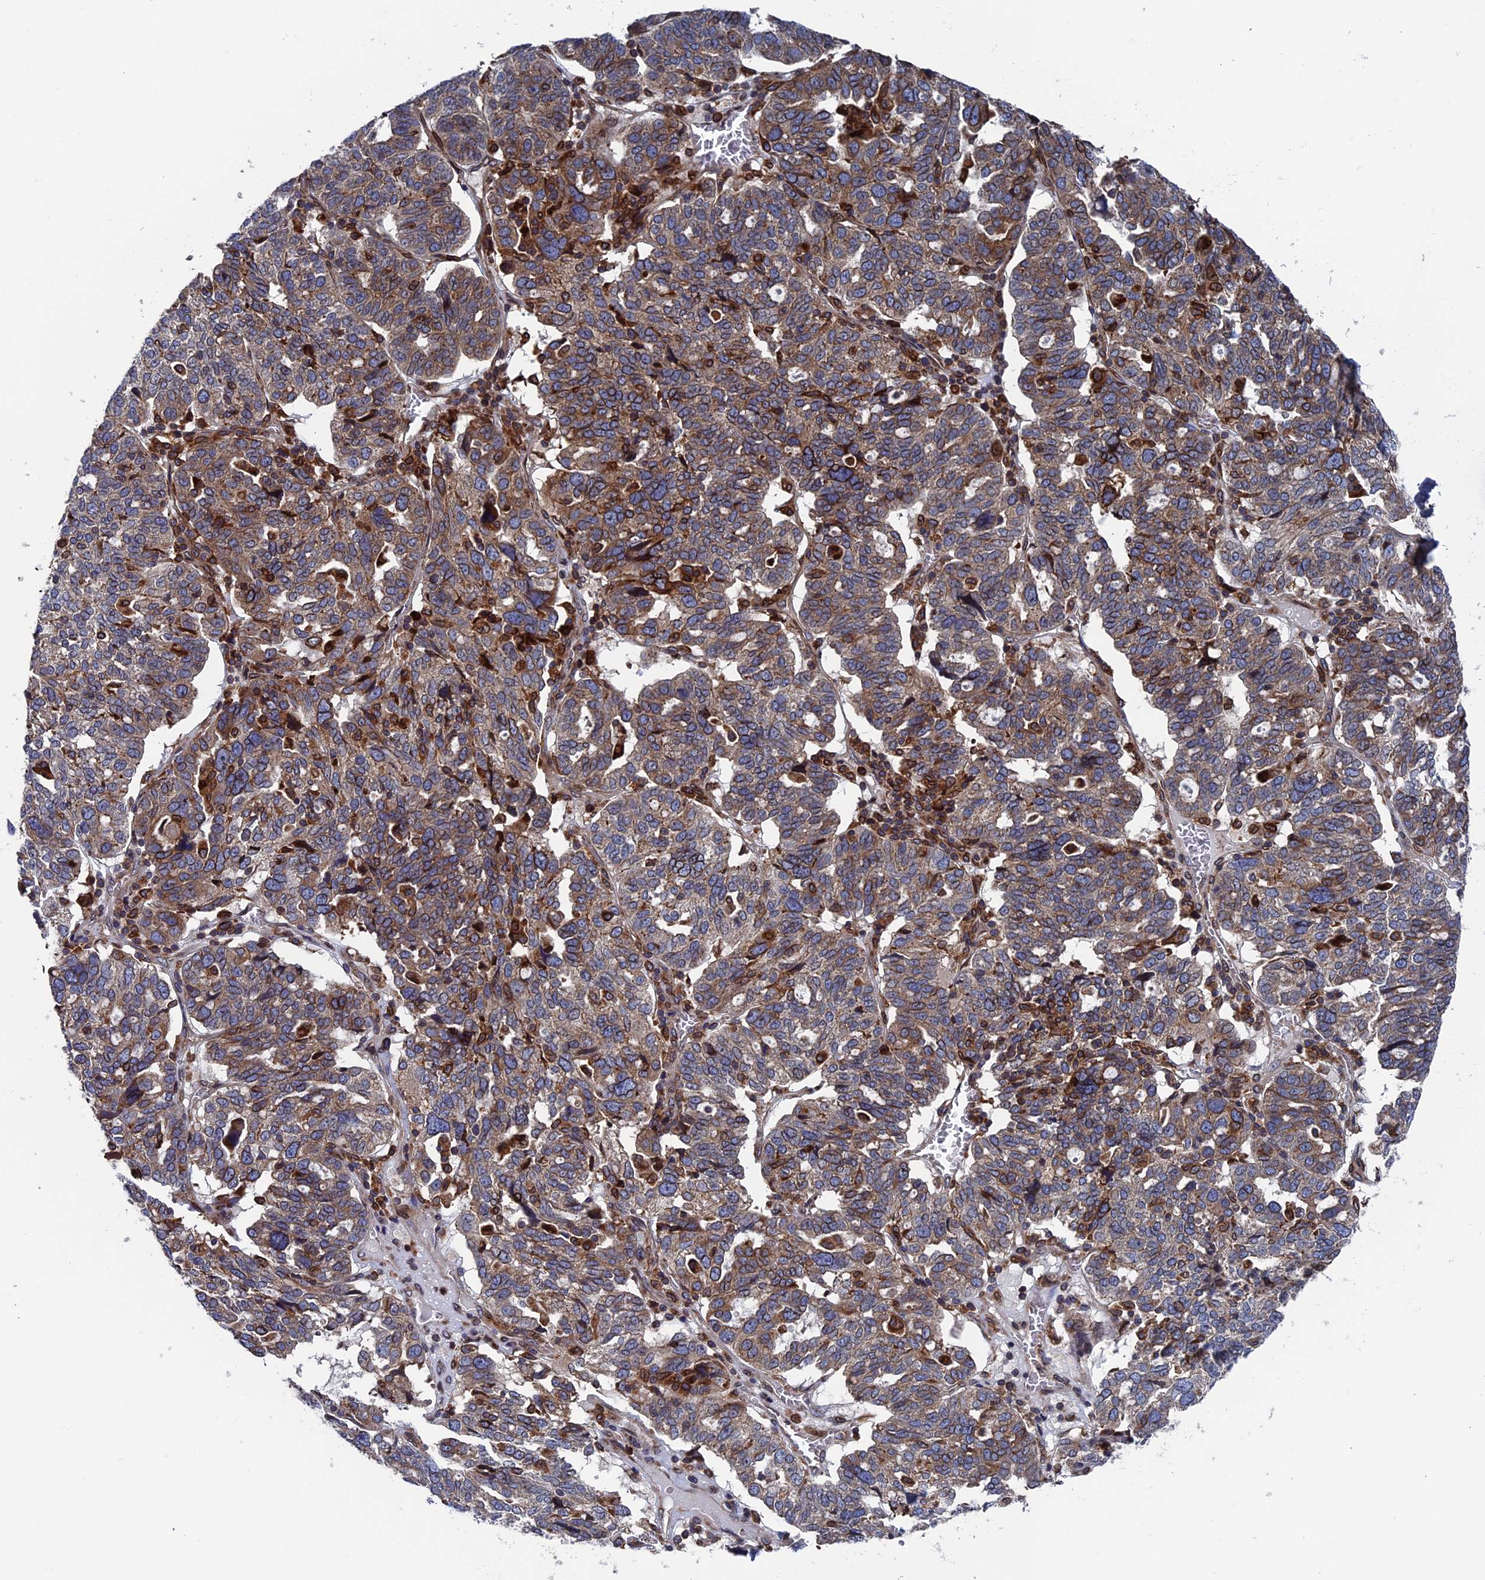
{"staining": {"intensity": "moderate", "quantity": "25%-75%", "location": "cytoplasmic/membranous"}, "tissue": "ovarian cancer", "cell_type": "Tumor cells", "image_type": "cancer", "snomed": [{"axis": "morphology", "description": "Cystadenocarcinoma, serous, NOS"}, {"axis": "topography", "description": "Ovary"}], "caption": "This is a photomicrograph of immunohistochemistry staining of serous cystadenocarcinoma (ovarian), which shows moderate expression in the cytoplasmic/membranous of tumor cells.", "gene": "RPUSD1", "patient": {"sex": "female", "age": 59}}